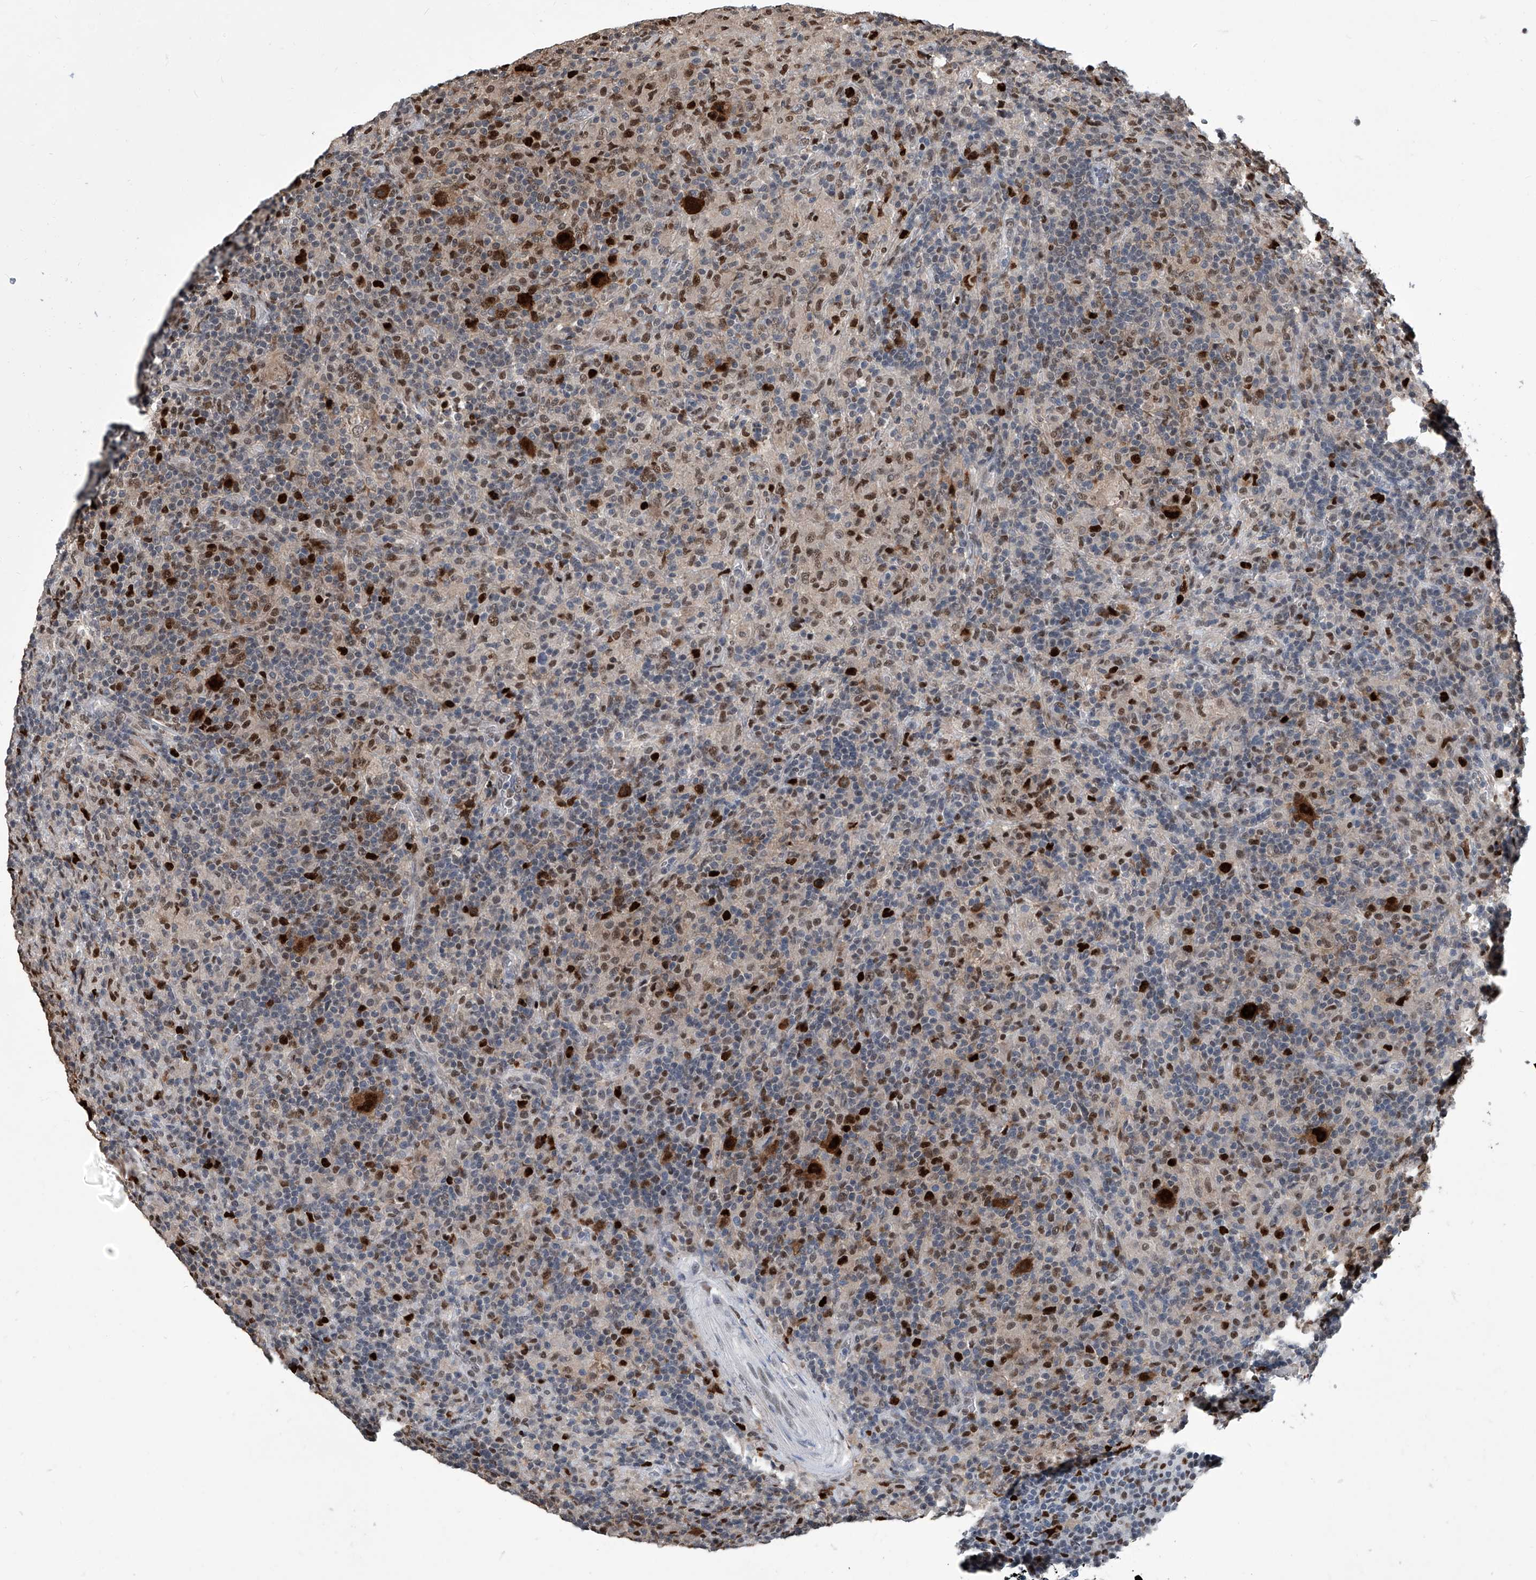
{"staining": {"intensity": "strong", "quantity": ">75%", "location": "cytoplasmic/membranous,nuclear"}, "tissue": "lymphoma", "cell_type": "Tumor cells", "image_type": "cancer", "snomed": [{"axis": "morphology", "description": "Hodgkin's disease, NOS"}, {"axis": "topography", "description": "Lymph node"}], "caption": "Hodgkin's disease stained with immunohistochemistry (IHC) demonstrates strong cytoplasmic/membranous and nuclear staining in approximately >75% of tumor cells.", "gene": "PCNA", "patient": {"sex": "male", "age": 70}}